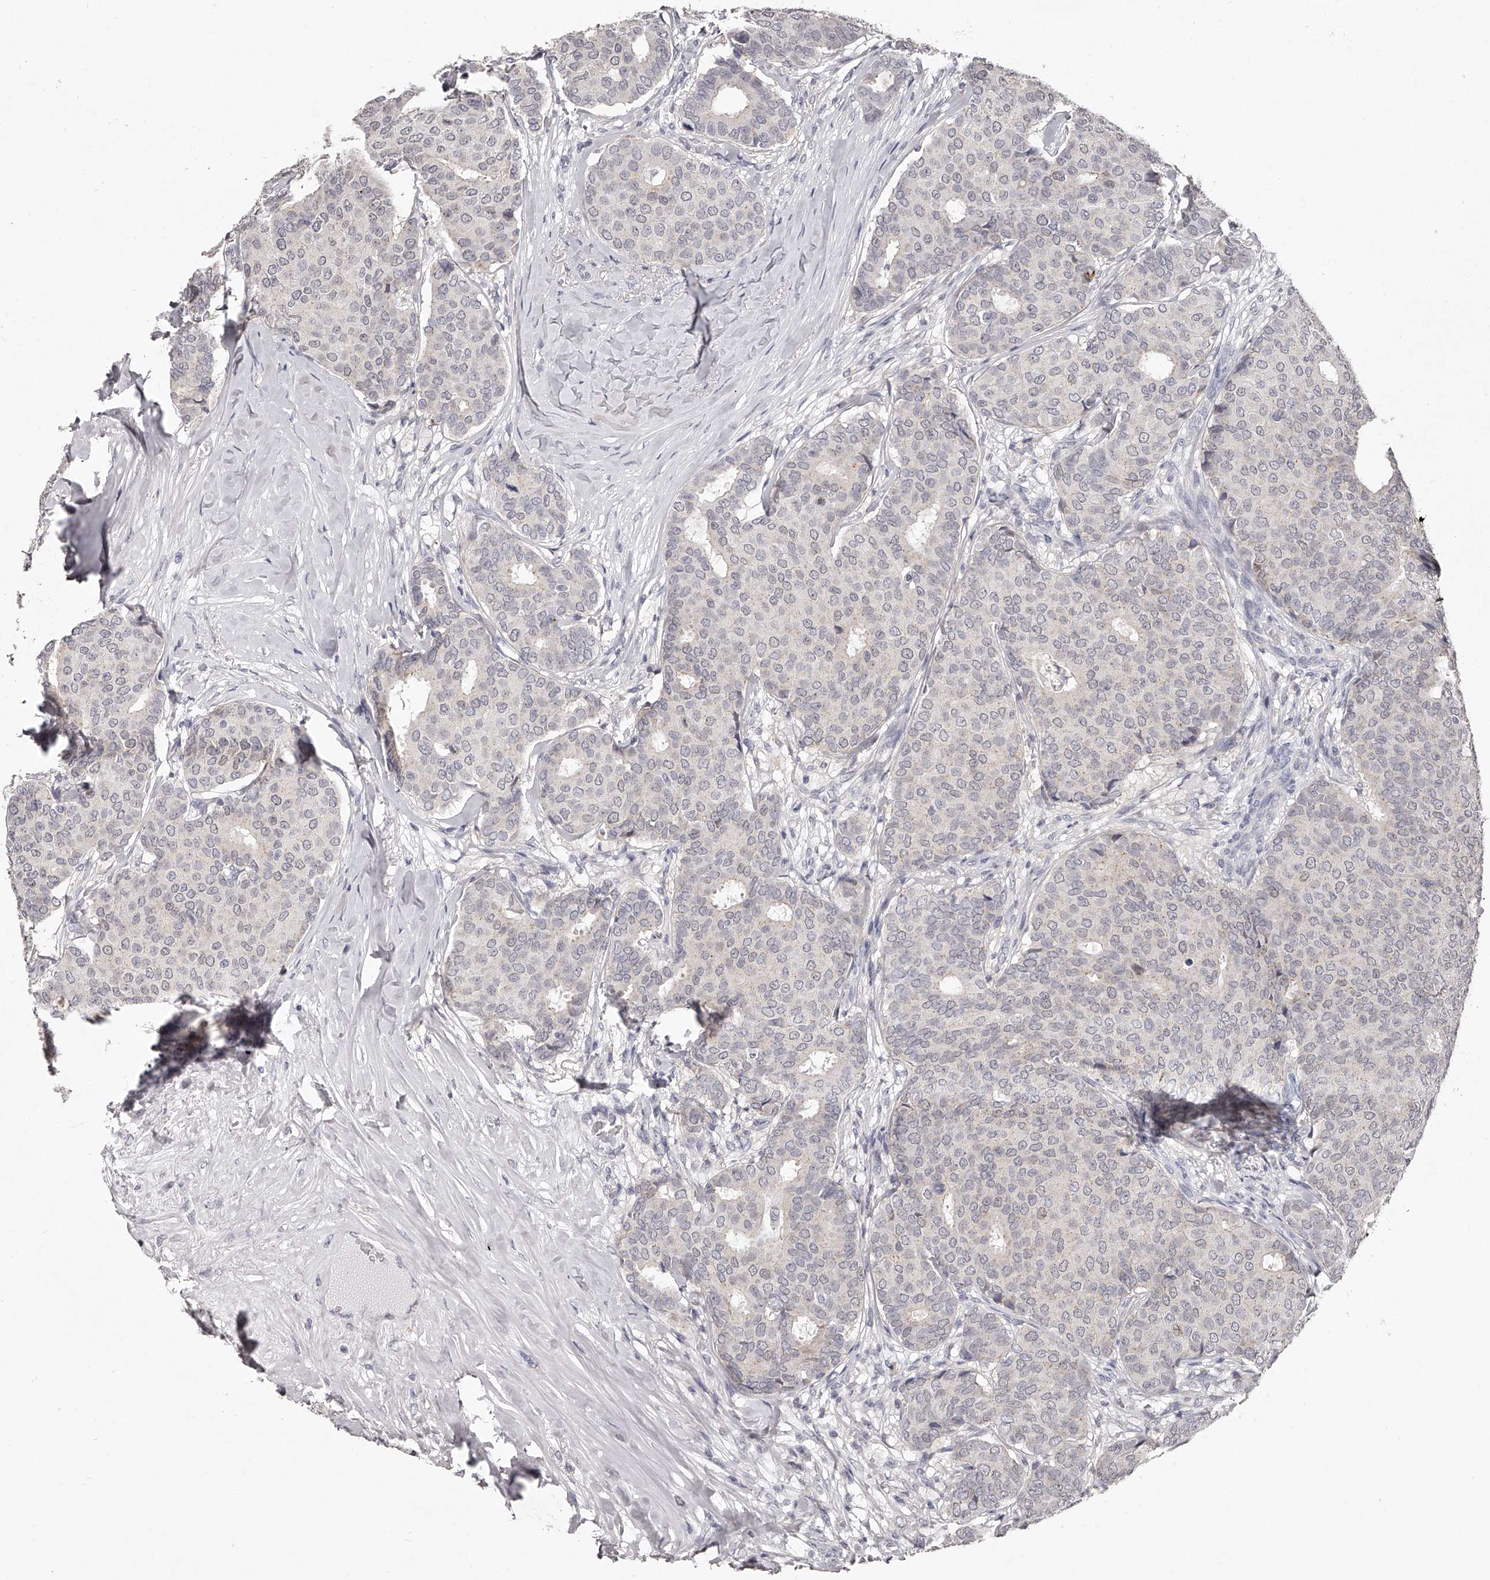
{"staining": {"intensity": "negative", "quantity": "none", "location": "none"}, "tissue": "breast cancer", "cell_type": "Tumor cells", "image_type": "cancer", "snomed": [{"axis": "morphology", "description": "Duct carcinoma"}, {"axis": "topography", "description": "Breast"}], "caption": "DAB immunohistochemical staining of breast infiltrating ductal carcinoma displays no significant expression in tumor cells.", "gene": "NT5DC1", "patient": {"sex": "female", "age": 75}}